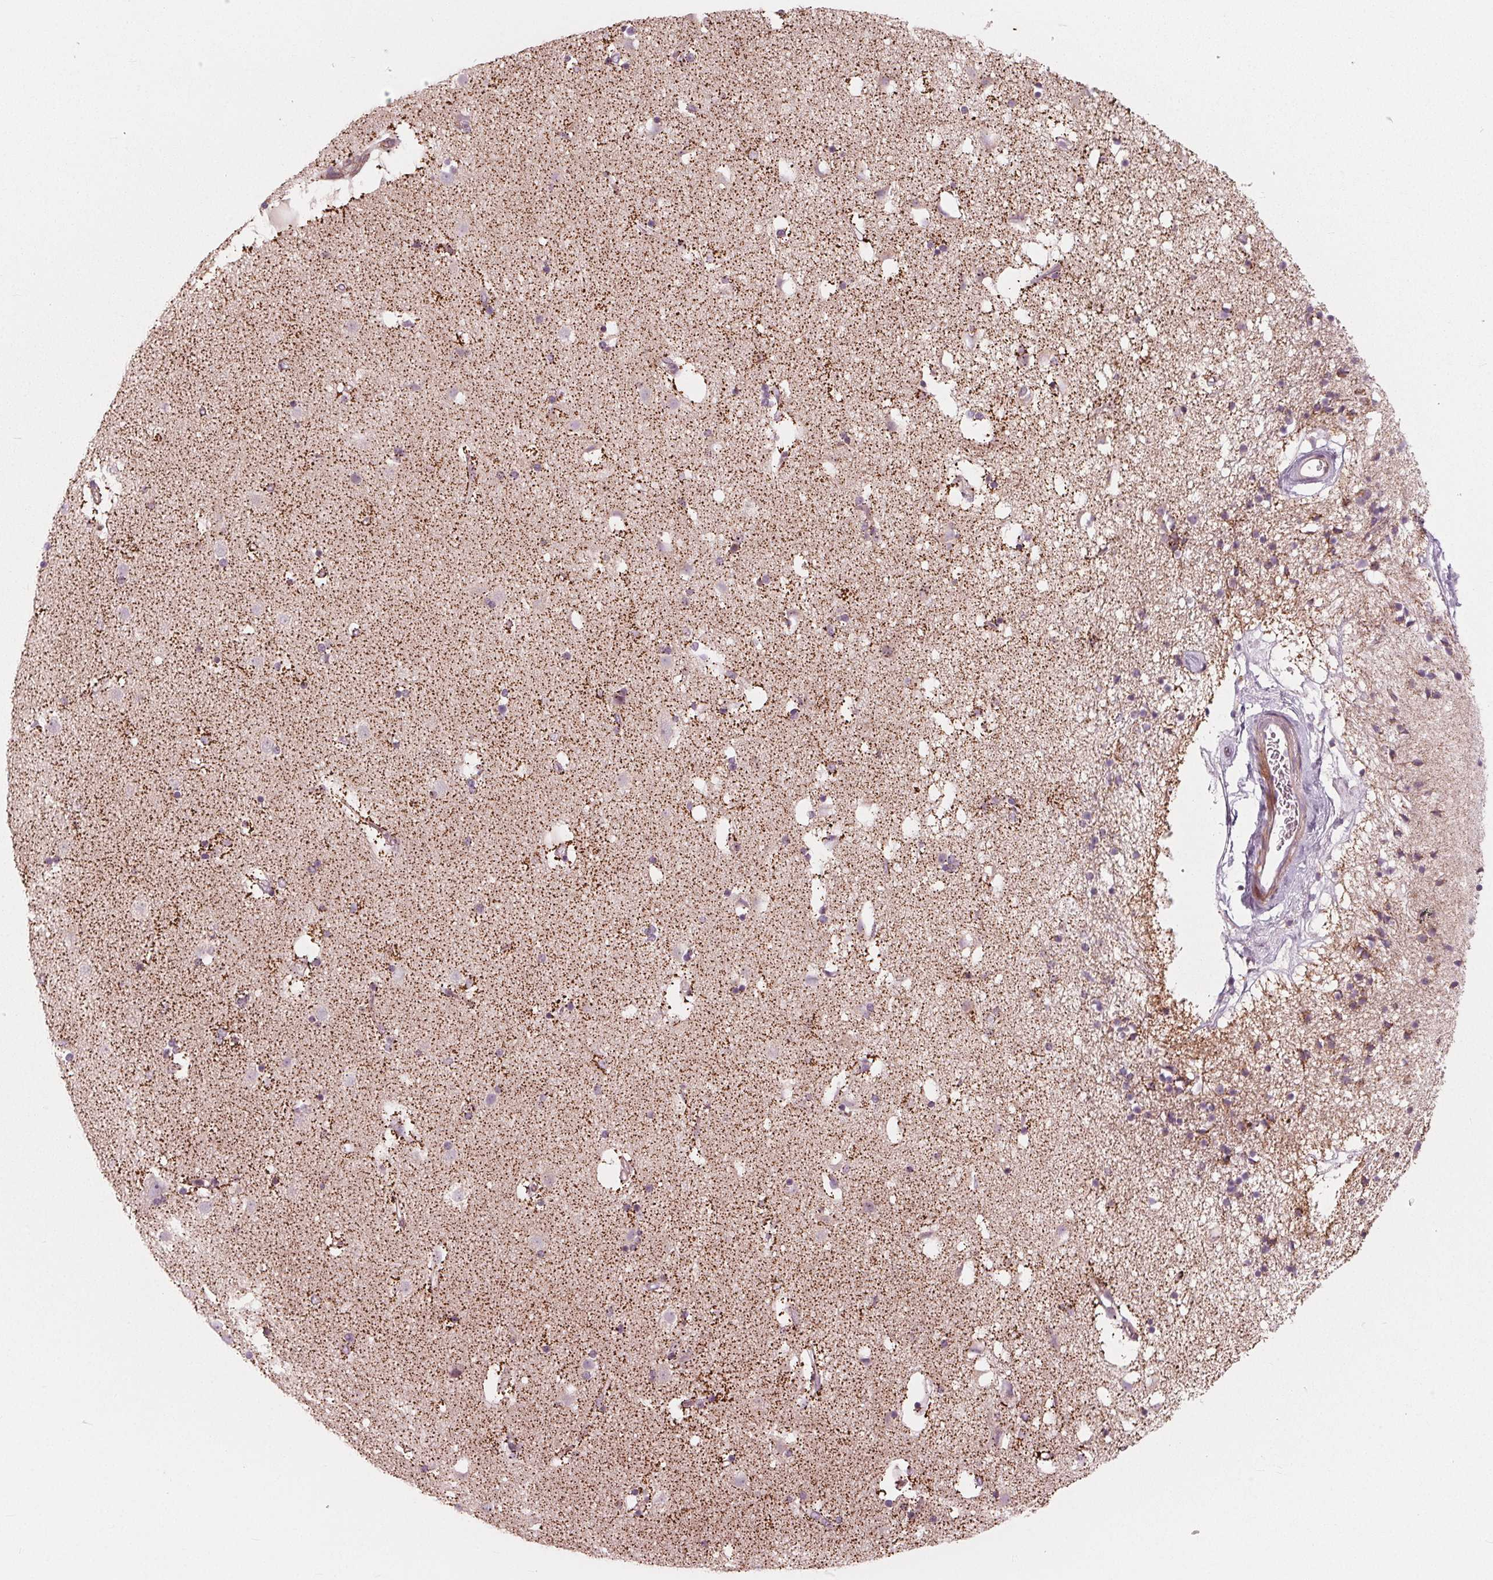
{"staining": {"intensity": "weak", "quantity": "<25%", "location": "cytoplasmic/membranous"}, "tissue": "caudate", "cell_type": "Glial cells", "image_type": "normal", "snomed": [{"axis": "morphology", "description": "Normal tissue, NOS"}, {"axis": "topography", "description": "Lateral ventricle wall"}], "caption": "The image shows no staining of glial cells in normal caudate. The staining was performed using DAB to visualize the protein expression in brown, while the nuclei were stained in blue with hematoxylin (Magnification: 20x).", "gene": "DCAF4L2", "patient": {"sex": "female", "age": 71}}